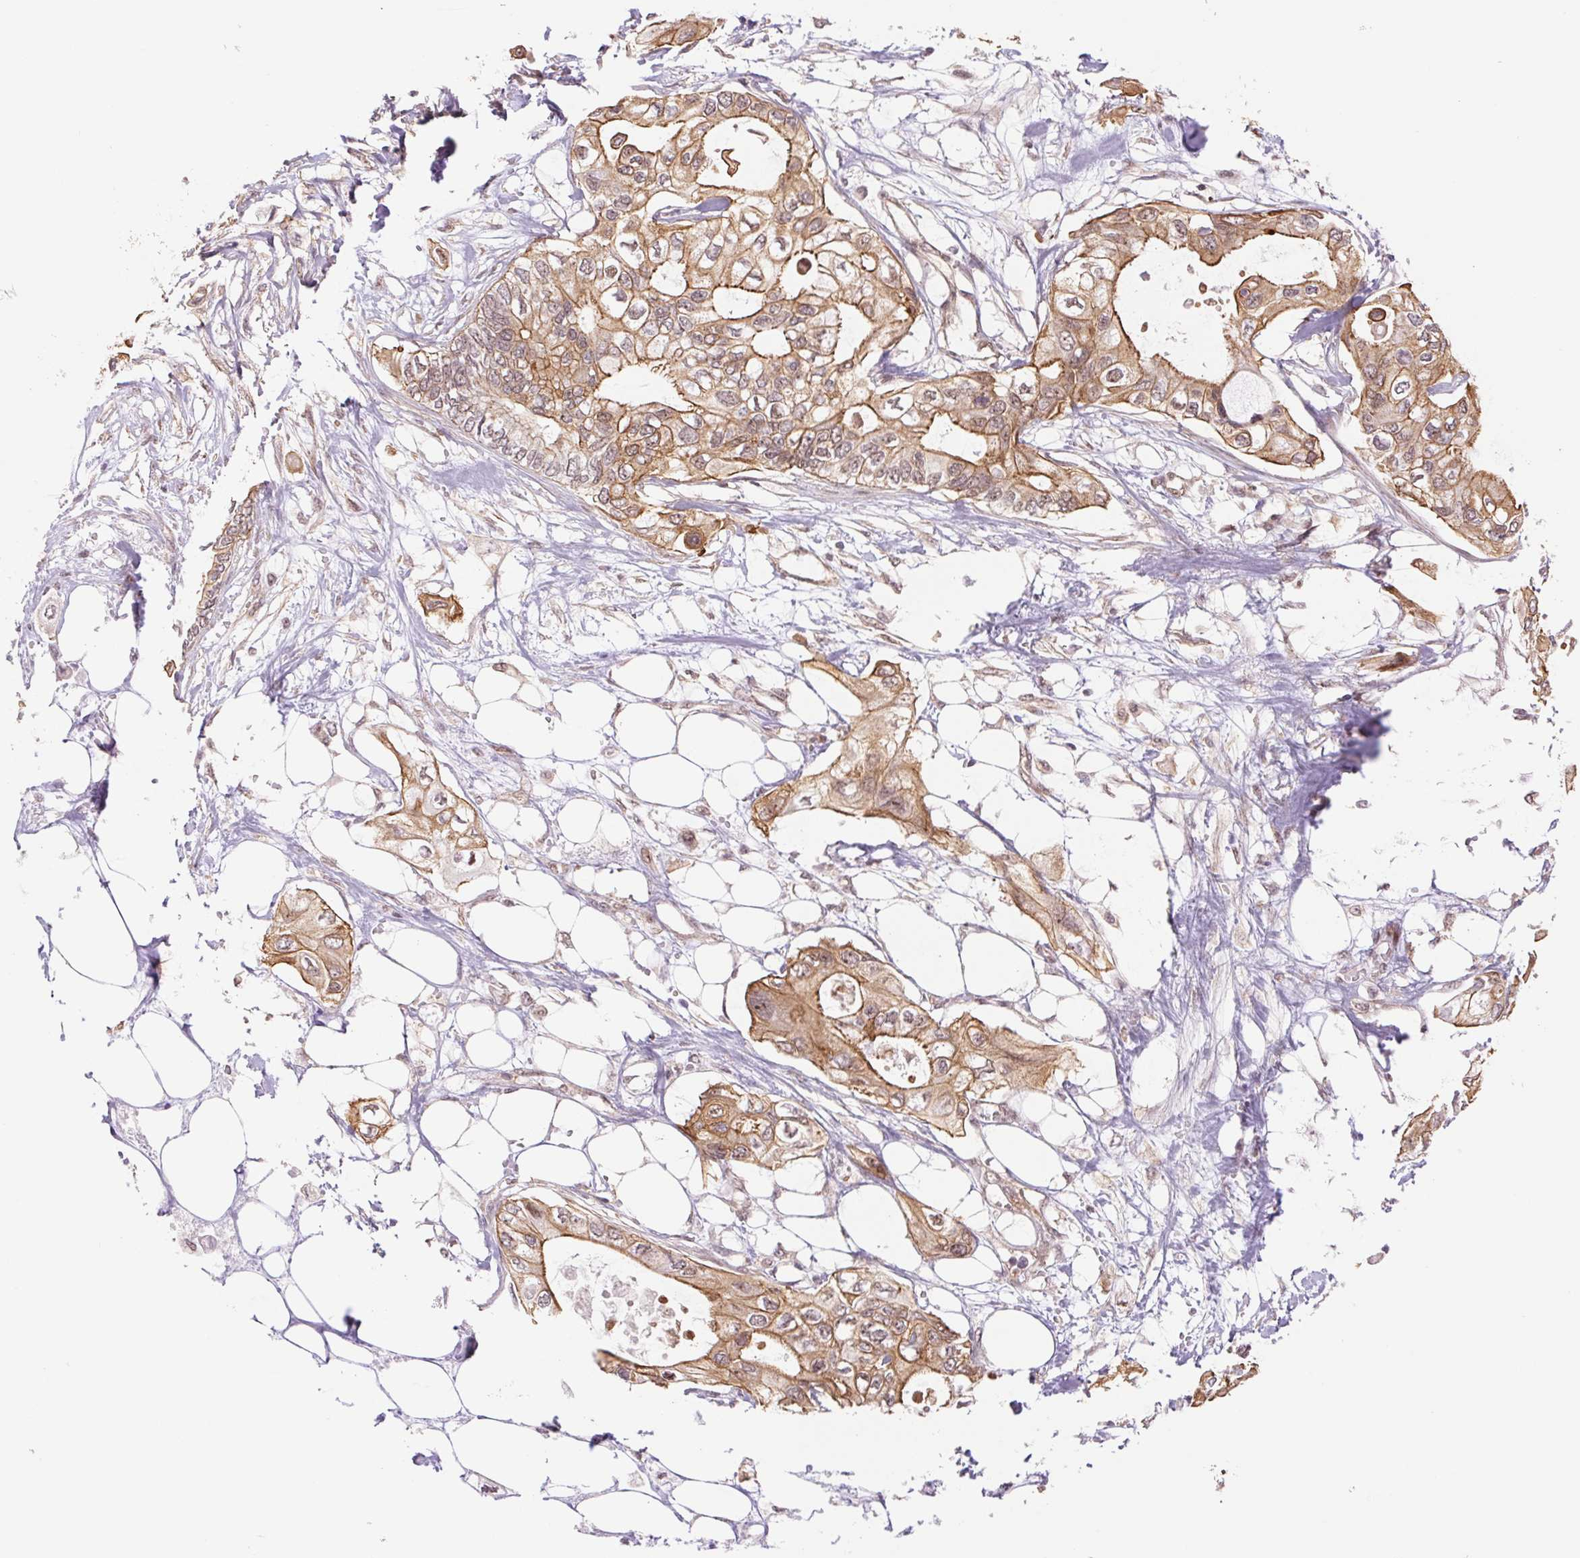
{"staining": {"intensity": "moderate", "quantity": ">75%", "location": "cytoplasmic/membranous"}, "tissue": "pancreatic cancer", "cell_type": "Tumor cells", "image_type": "cancer", "snomed": [{"axis": "morphology", "description": "Adenocarcinoma, NOS"}, {"axis": "topography", "description": "Pancreas"}], "caption": "Protein staining of pancreatic cancer tissue shows moderate cytoplasmic/membranous positivity in approximately >75% of tumor cells. The protein is shown in brown color, while the nuclei are stained blue.", "gene": "CWC25", "patient": {"sex": "female", "age": 63}}